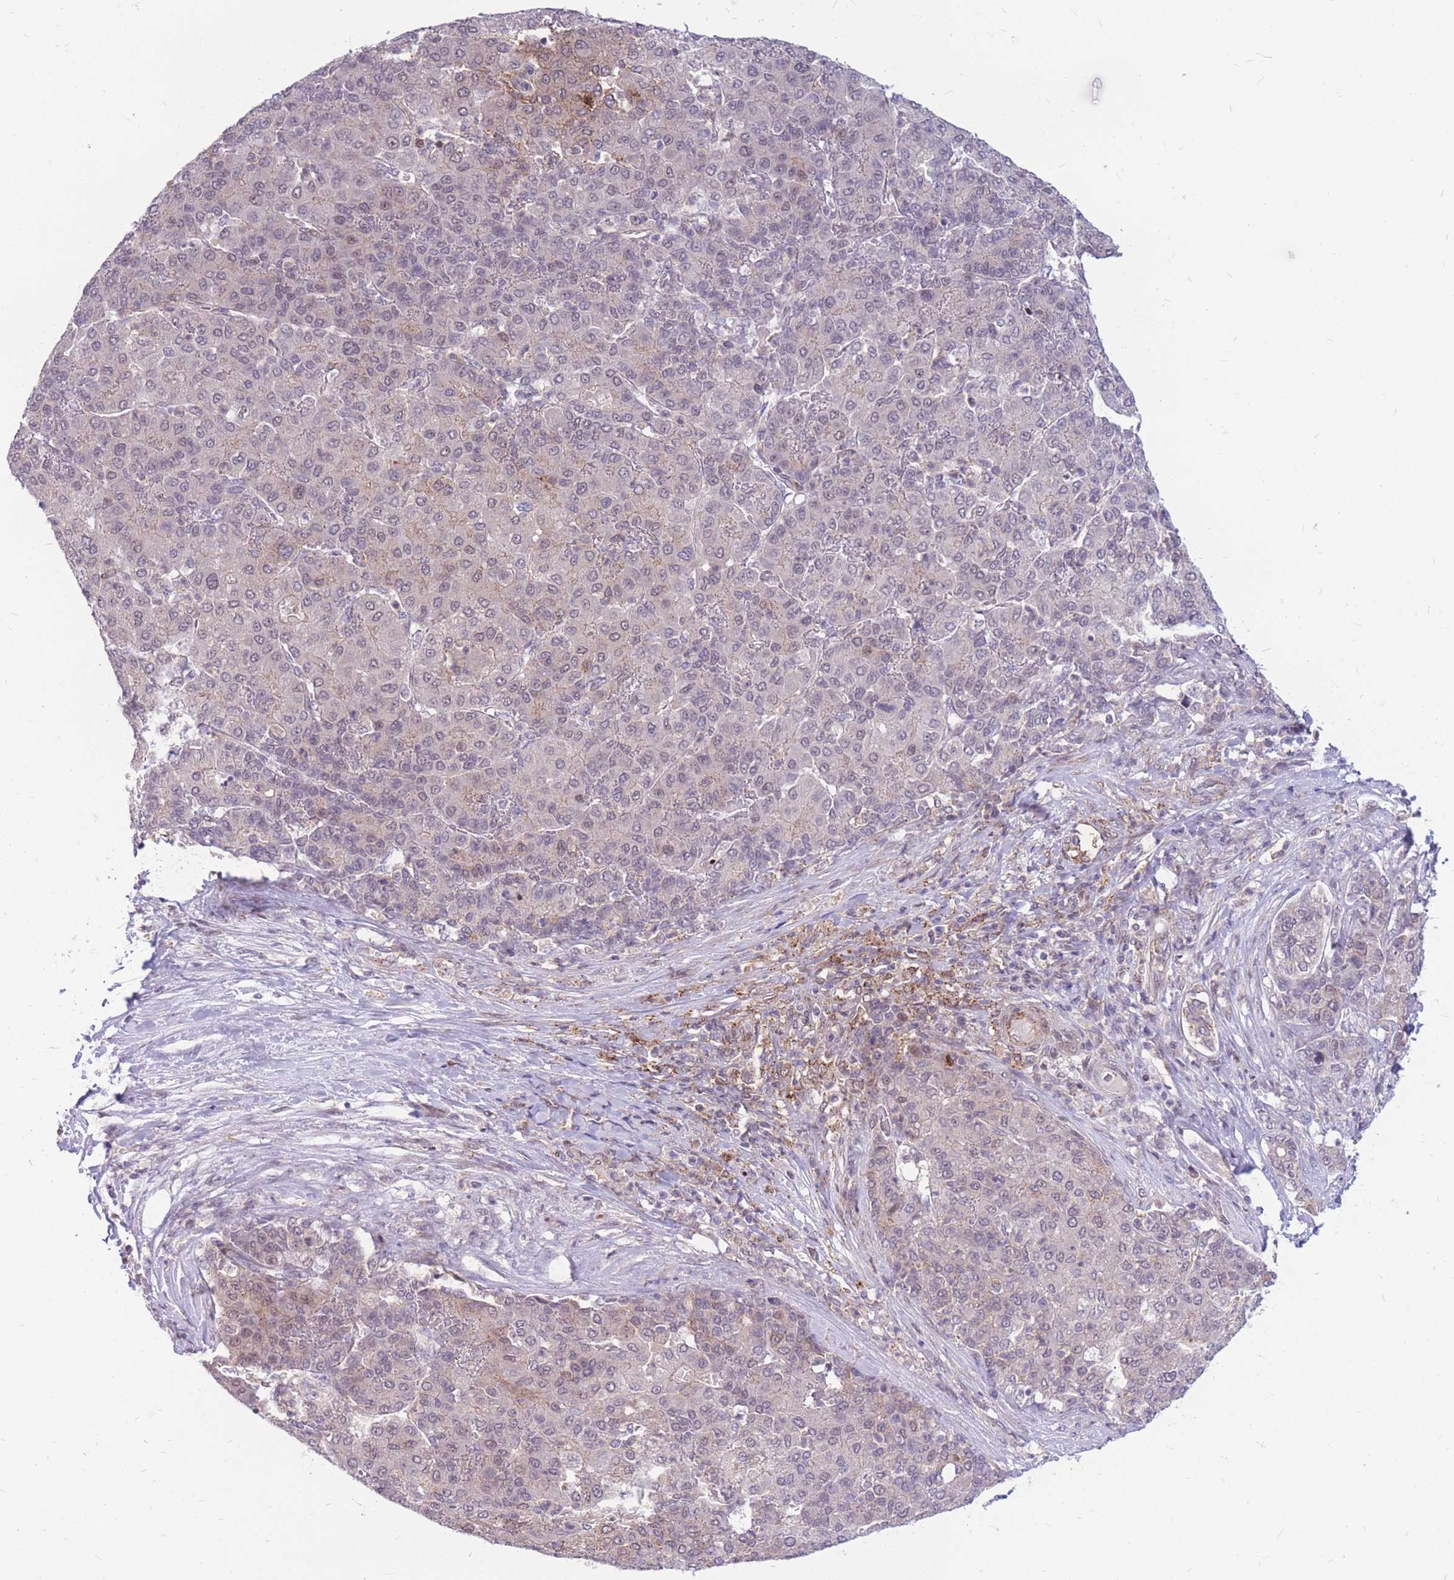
{"staining": {"intensity": "weak", "quantity": "<25%", "location": "cytoplasmic/membranous"}, "tissue": "liver cancer", "cell_type": "Tumor cells", "image_type": "cancer", "snomed": [{"axis": "morphology", "description": "Carcinoma, Hepatocellular, NOS"}, {"axis": "topography", "description": "Liver"}], "caption": "Liver cancer (hepatocellular carcinoma) stained for a protein using immunohistochemistry (IHC) exhibits no expression tumor cells.", "gene": "TCF20", "patient": {"sex": "male", "age": 65}}